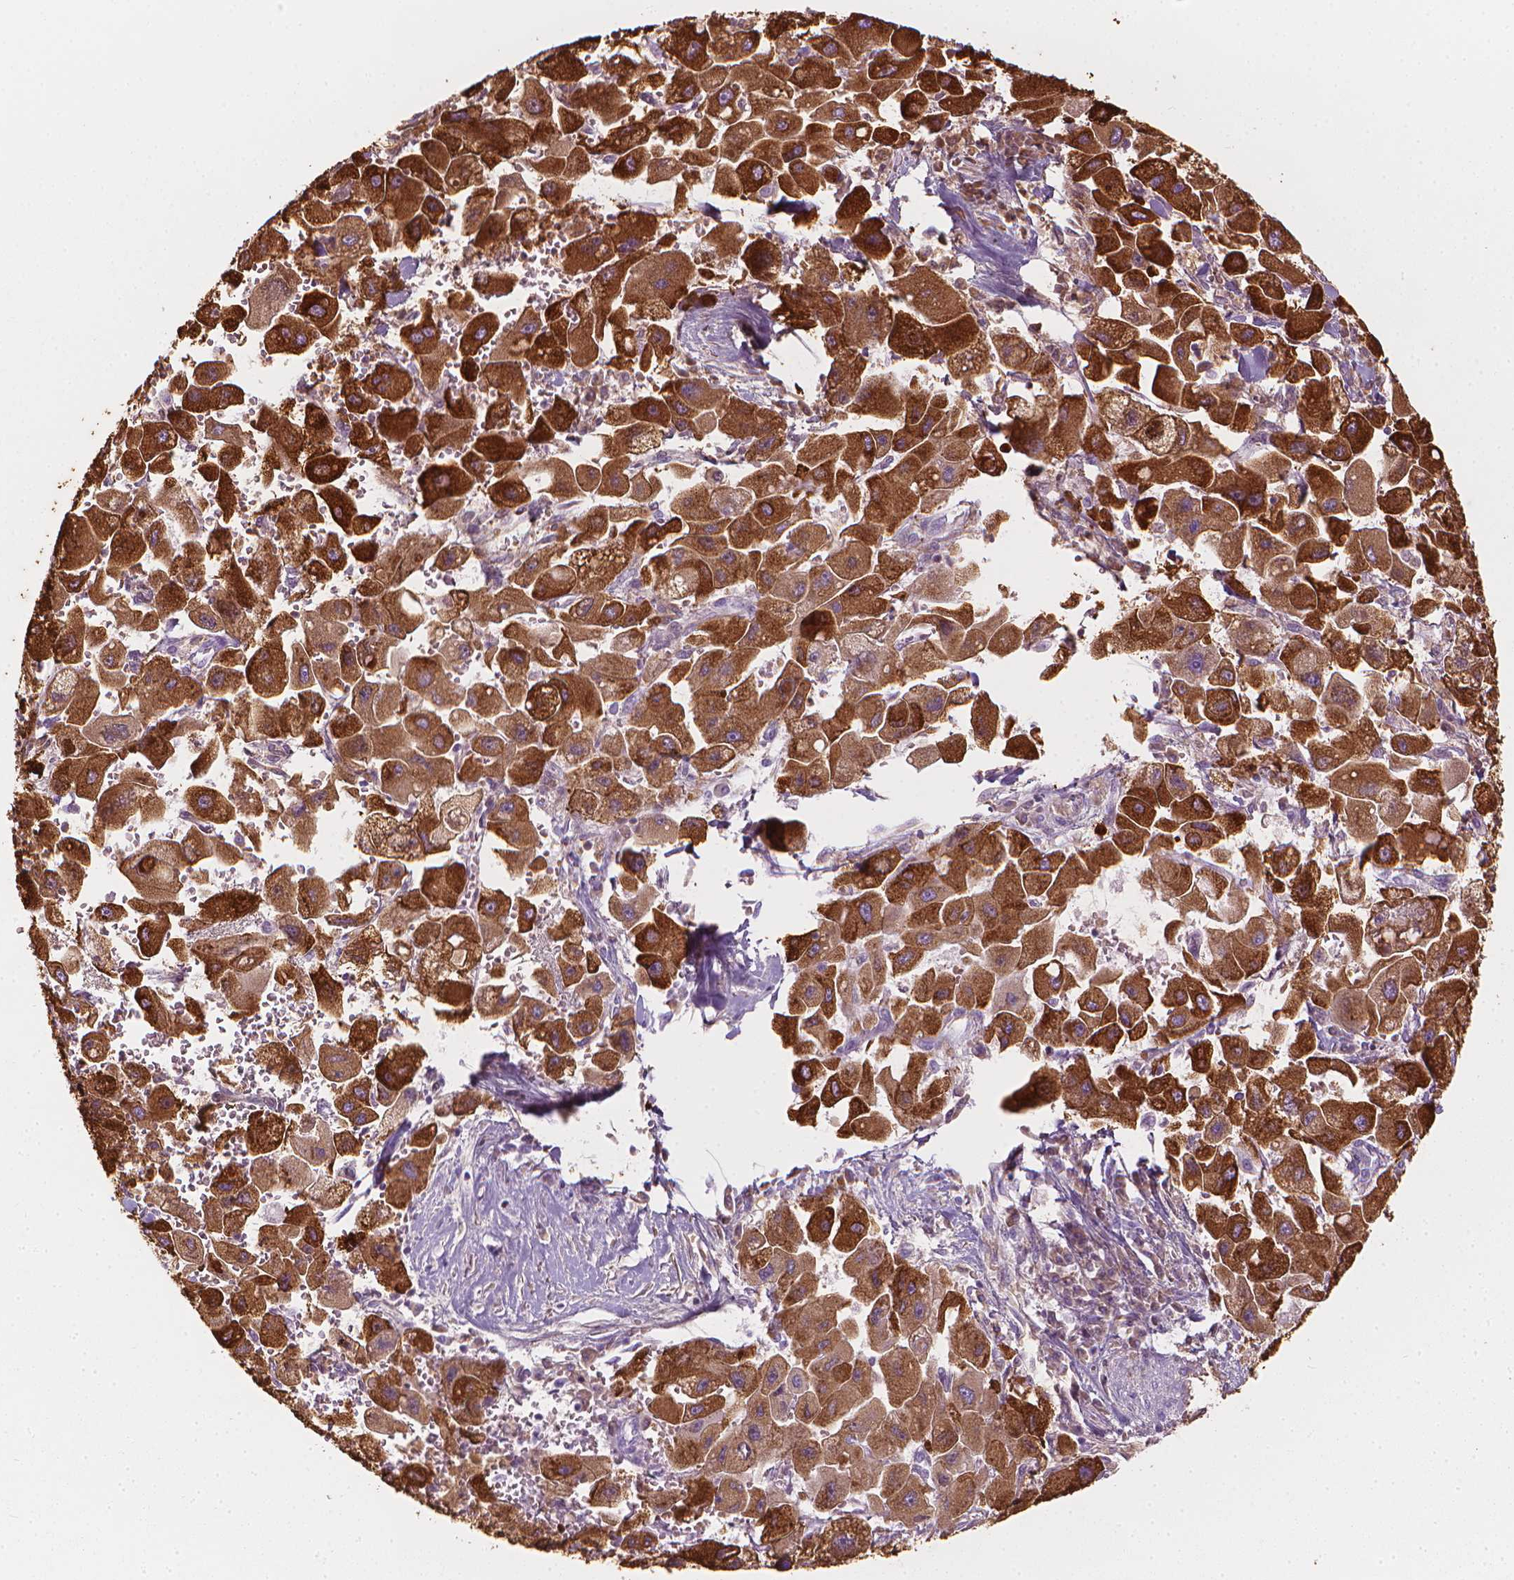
{"staining": {"intensity": "strong", "quantity": ">75%", "location": "cytoplasmic/membranous"}, "tissue": "liver cancer", "cell_type": "Tumor cells", "image_type": "cancer", "snomed": [{"axis": "morphology", "description": "Carcinoma, Hepatocellular, NOS"}, {"axis": "topography", "description": "Liver"}], "caption": "Approximately >75% of tumor cells in liver hepatocellular carcinoma demonstrate strong cytoplasmic/membranous protein expression as visualized by brown immunohistochemical staining.", "gene": "CES1", "patient": {"sex": "male", "age": 24}}